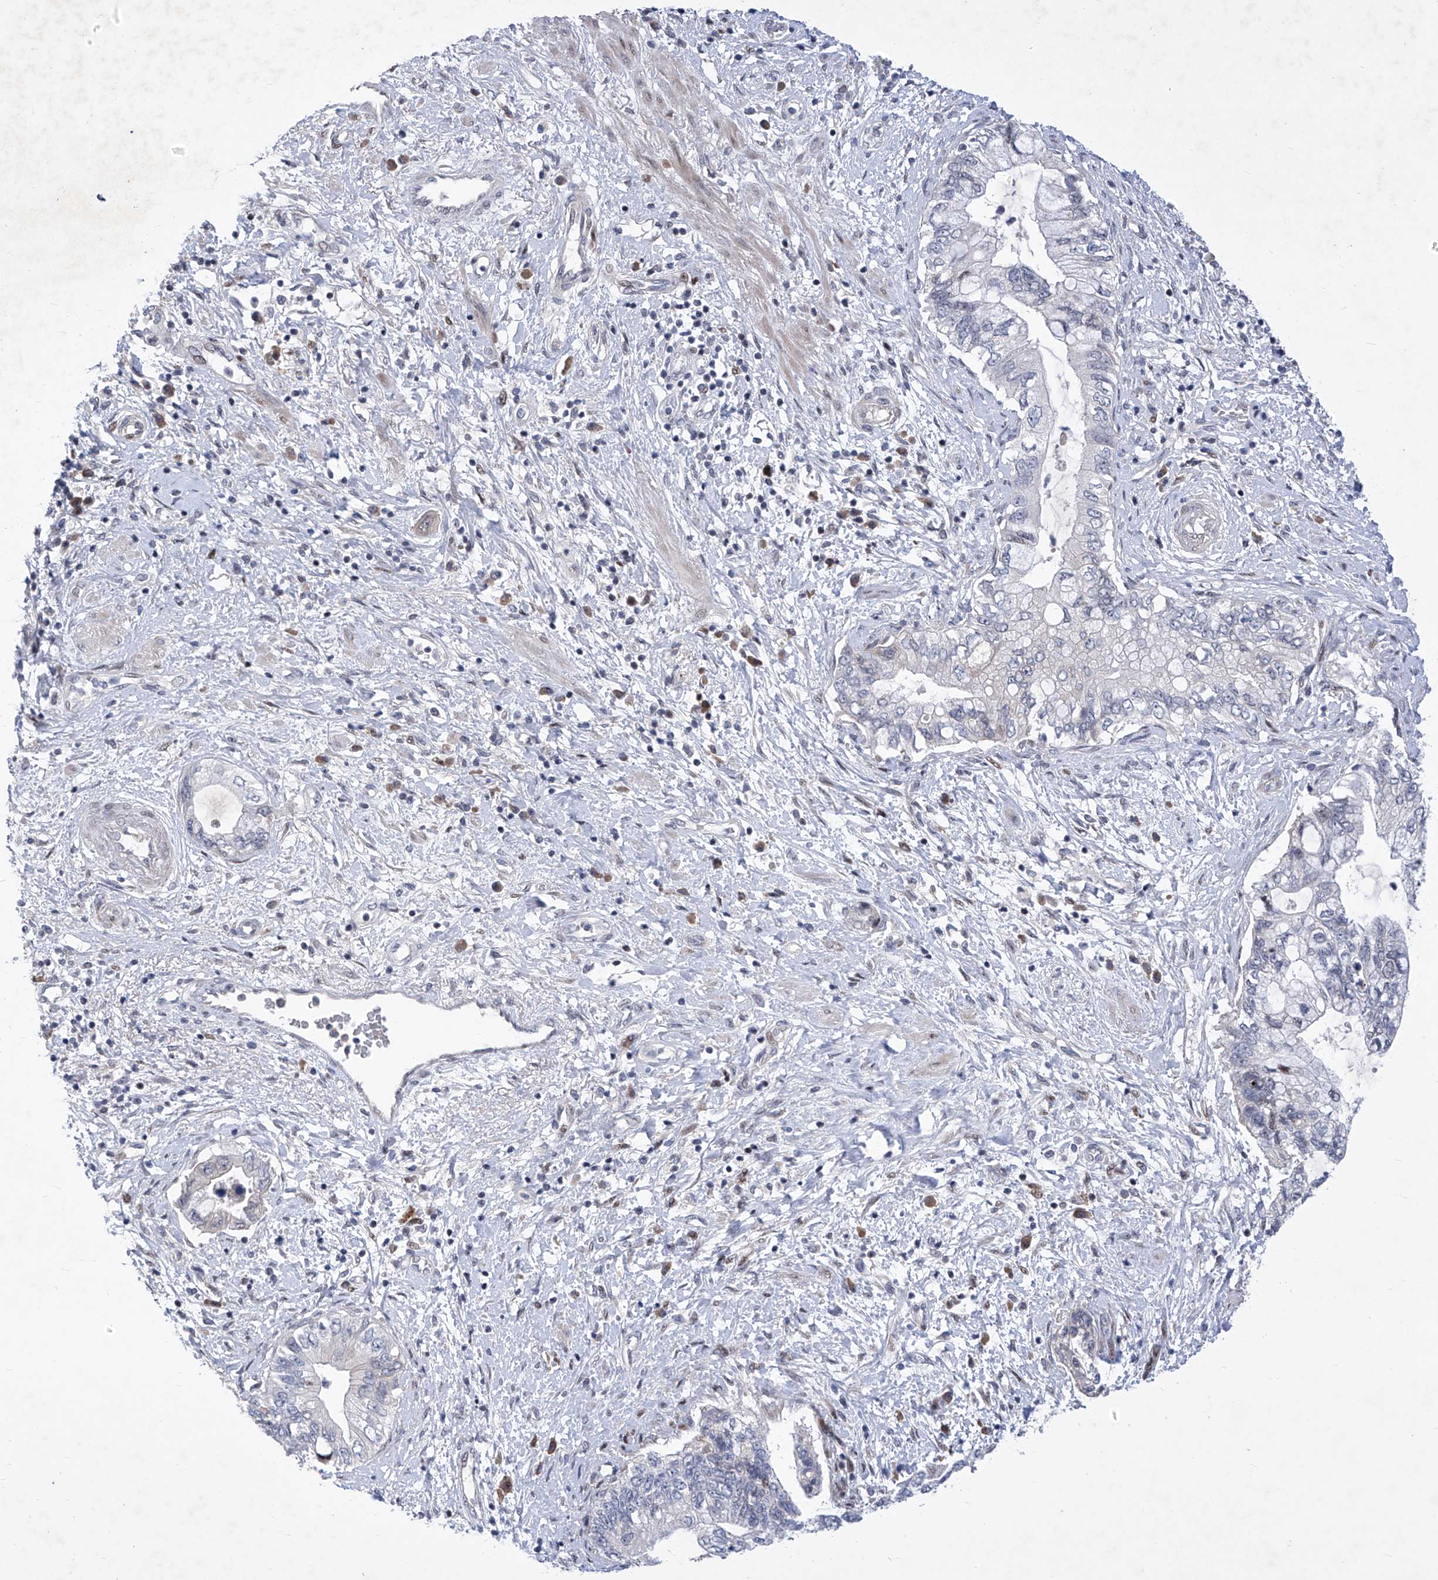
{"staining": {"intensity": "negative", "quantity": "none", "location": "none"}, "tissue": "pancreatic cancer", "cell_type": "Tumor cells", "image_type": "cancer", "snomed": [{"axis": "morphology", "description": "Adenocarcinoma, NOS"}, {"axis": "topography", "description": "Pancreas"}], "caption": "A micrograph of human pancreatic adenocarcinoma is negative for staining in tumor cells.", "gene": "NUFIP1", "patient": {"sex": "female", "age": 73}}